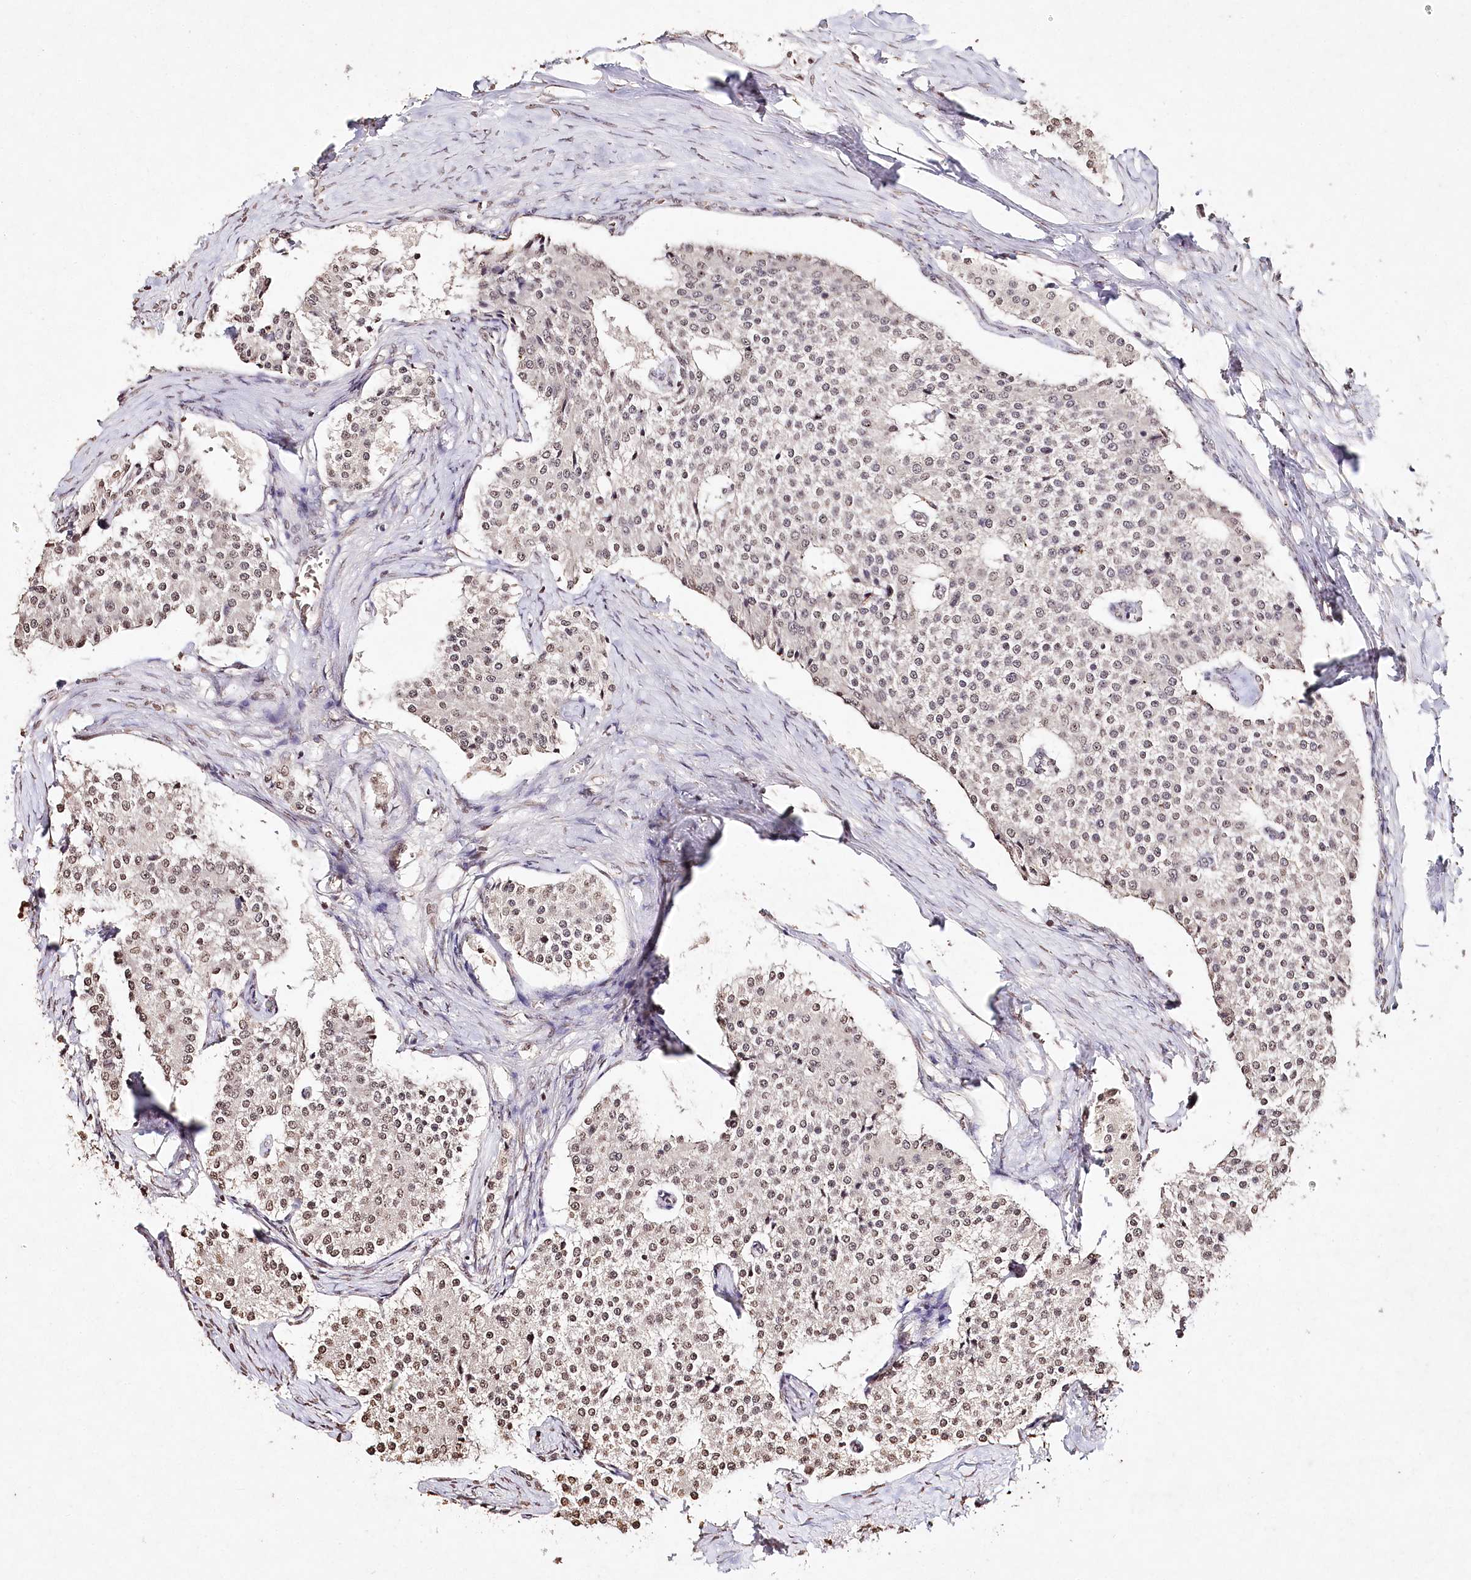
{"staining": {"intensity": "moderate", "quantity": ">75%", "location": "nuclear"}, "tissue": "carcinoid", "cell_type": "Tumor cells", "image_type": "cancer", "snomed": [{"axis": "morphology", "description": "Carcinoid, malignant, NOS"}, {"axis": "topography", "description": "Colon"}], "caption": "Moderate nuclear protein expression is seen in about >75% of tumor cells in carcinoid.", "gene": "DMXL1", "patient": {"sex": "female", "age": 52}}